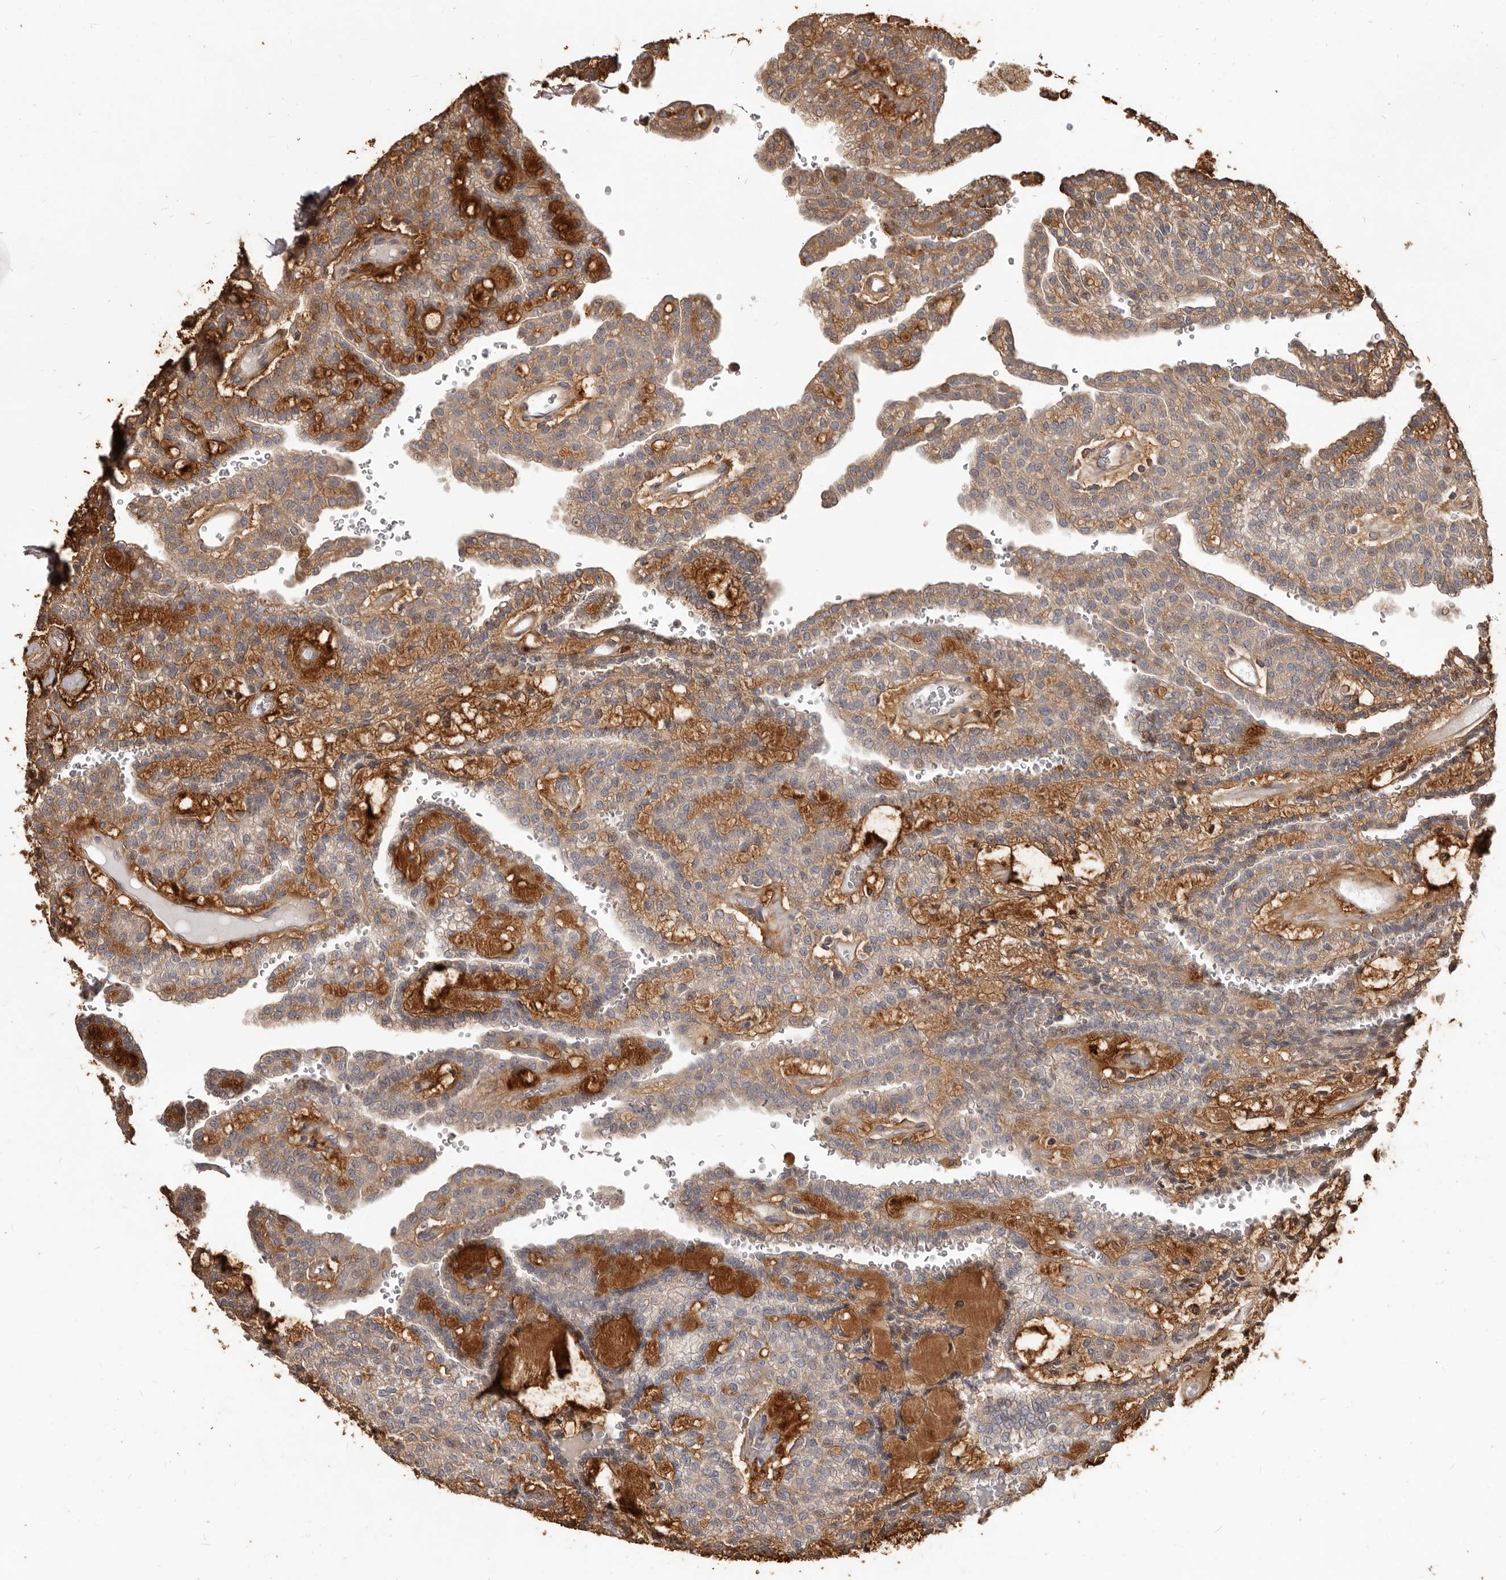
{"staining": {"intensity": "weak", "quantity": "25%-75%", "location": "cytoplasmic/membranous"}, "tissue": "renal cancer", "cell_type": "Tumor cells", "image_type": "cancer", "snomed": [{"axis": "morphology", "description": "Adenocarcinoma, NOS"}, {"axis": "topography", "description": "Kidney"}], "caption": "Weak cytoplasmic/membranous protein staining is seen in approximately 25%-75% of tumor cells in adenocarcinoma (renal).", "gene": "MTO1", "patient": {"sex": "male", "age": 63}}